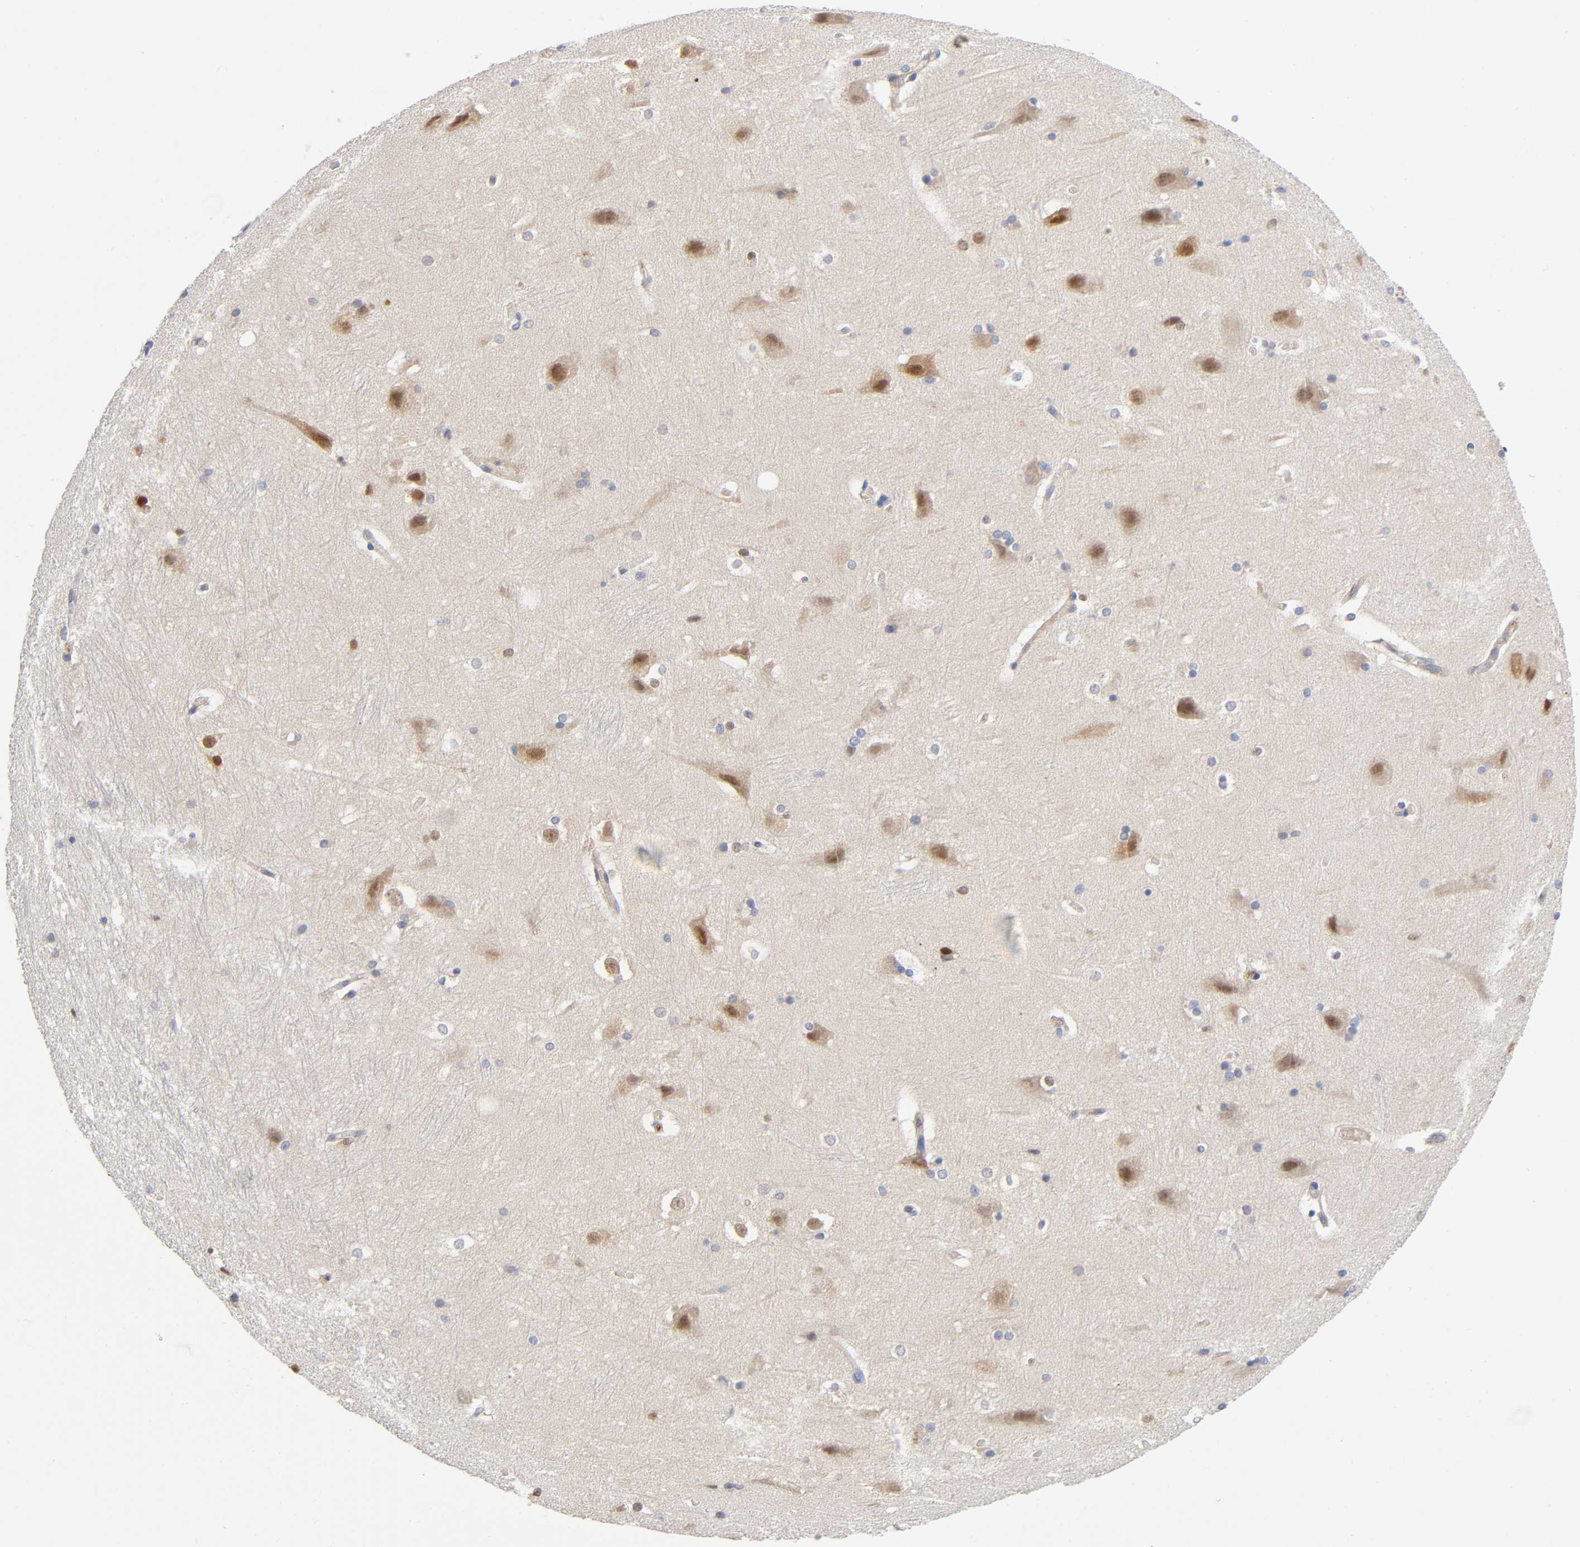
{"staining": {"intensity": "weak", "quantity": "<25%", "location": "cytoplasmic/membranous,nuclear"}, "tissue": "hippocampus", "cell_type": "Glial cells", "image_type": "normal", "snomed": [{"axis": "morphology", "description": "Normal tissue, NOS"}, {"axis": "topography", "description": "Hippocampus"}], "caption": "Image shows no significant protein positivity in glial cells of benign hippocampus. The staining is performed using DAB (3,3'-diaminobenzidine) brown chromogen with nuclei counter-stained in using hematoxylin.", "gene": "NOVA1", "patient": {"sex": "female", "age": 19}}